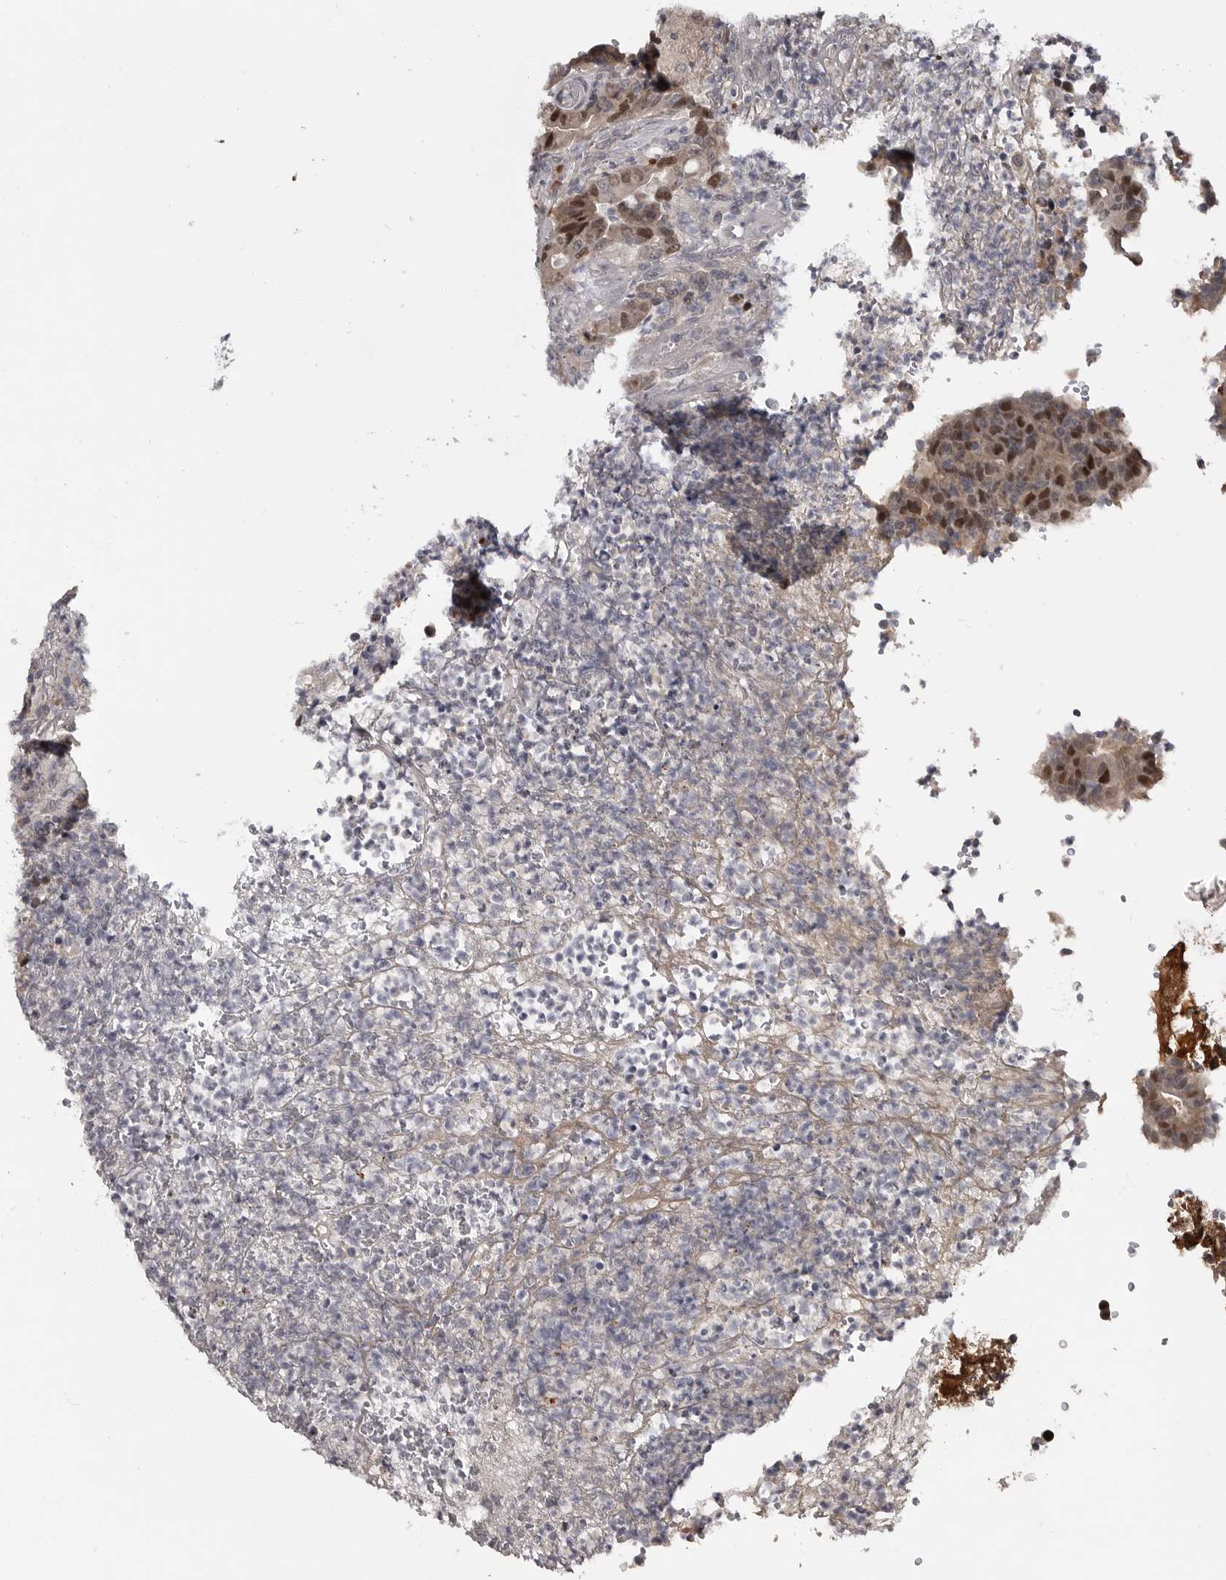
{"staining": {"intensity": "moderate", "quantity": ">75%", "location": "nuclear"}, "tissue": "colorectal cancer", "cell_type": "Tumor cells", "image_type": "cancer", "snomed": [{"axis": "morphology", "description": "Normal tissue, NOS"}, {"axis": "morphology", "description": "Adenocarcinoma, NOS"}, {"axis": "topography", "description": "Colon"}], "caption": "Colorectal cancer (adenocarcinoma) stained for a protein (brown) exhibits moderate nuclear positive expression in about >75% of tumor cells.", "gene": "ZNF277", "patient": {"sex": "female", "age": 75}}